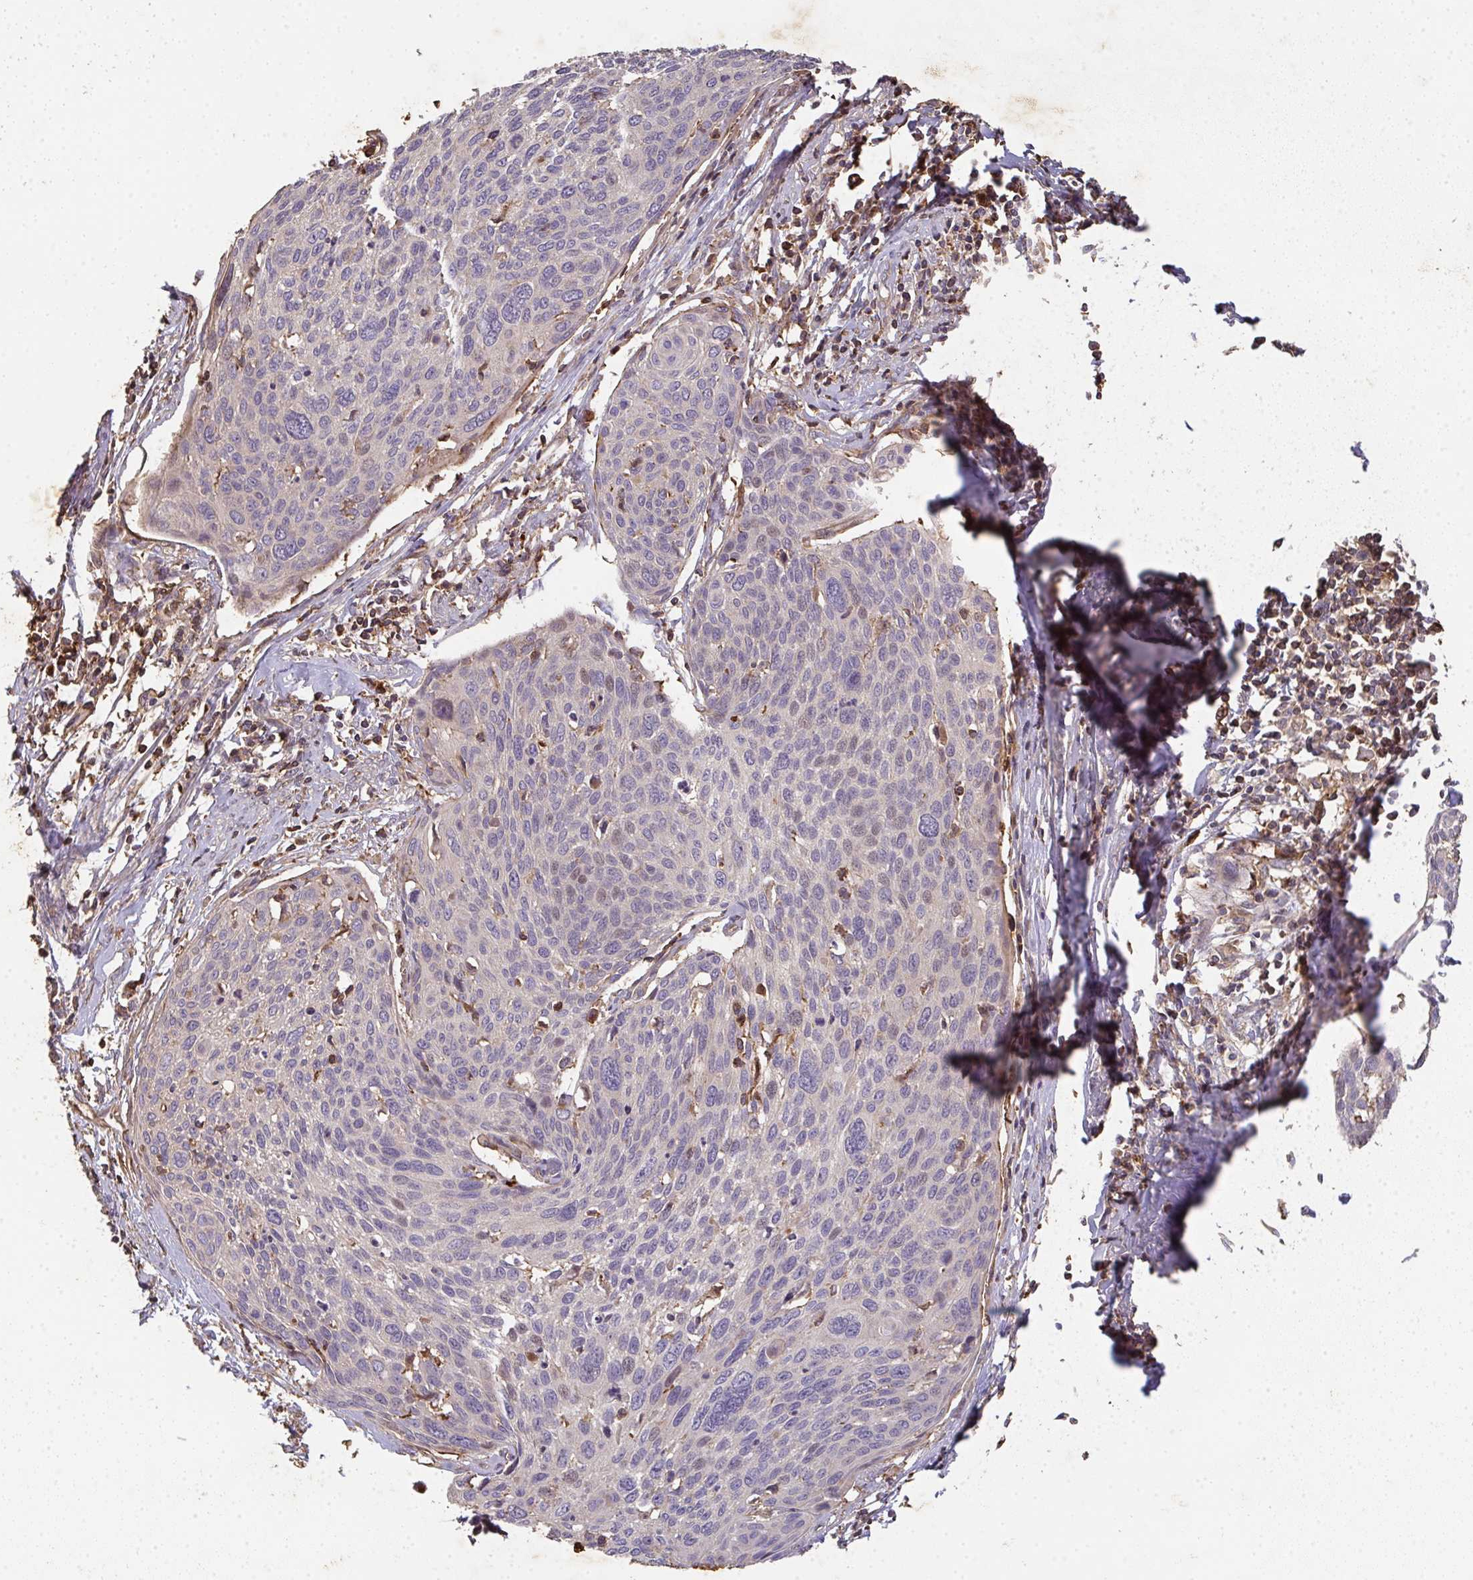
{"staining": {"intensity": "negative", "quantity": "none", "location": "none"}, "tissue": "cervical cancer", "cell_type": "Tumor cells", "image_type": "cancer", "snomed": [{"axis": "morphology", "description": "Squamous cell carcinoma, NOS"}, {"axis": "topography", "description": "Cervix"}], "caption": "Tumor cells show no significant protein staining in cervical cancer. Brightfield microscopy of IHC stained with DAB (3,3'-diaminobenzidine) (brown) and hematoxylin (blue), captured at high magnification.", "gene": "TNMD", "patient": {"sex": "female", "age": 49}}